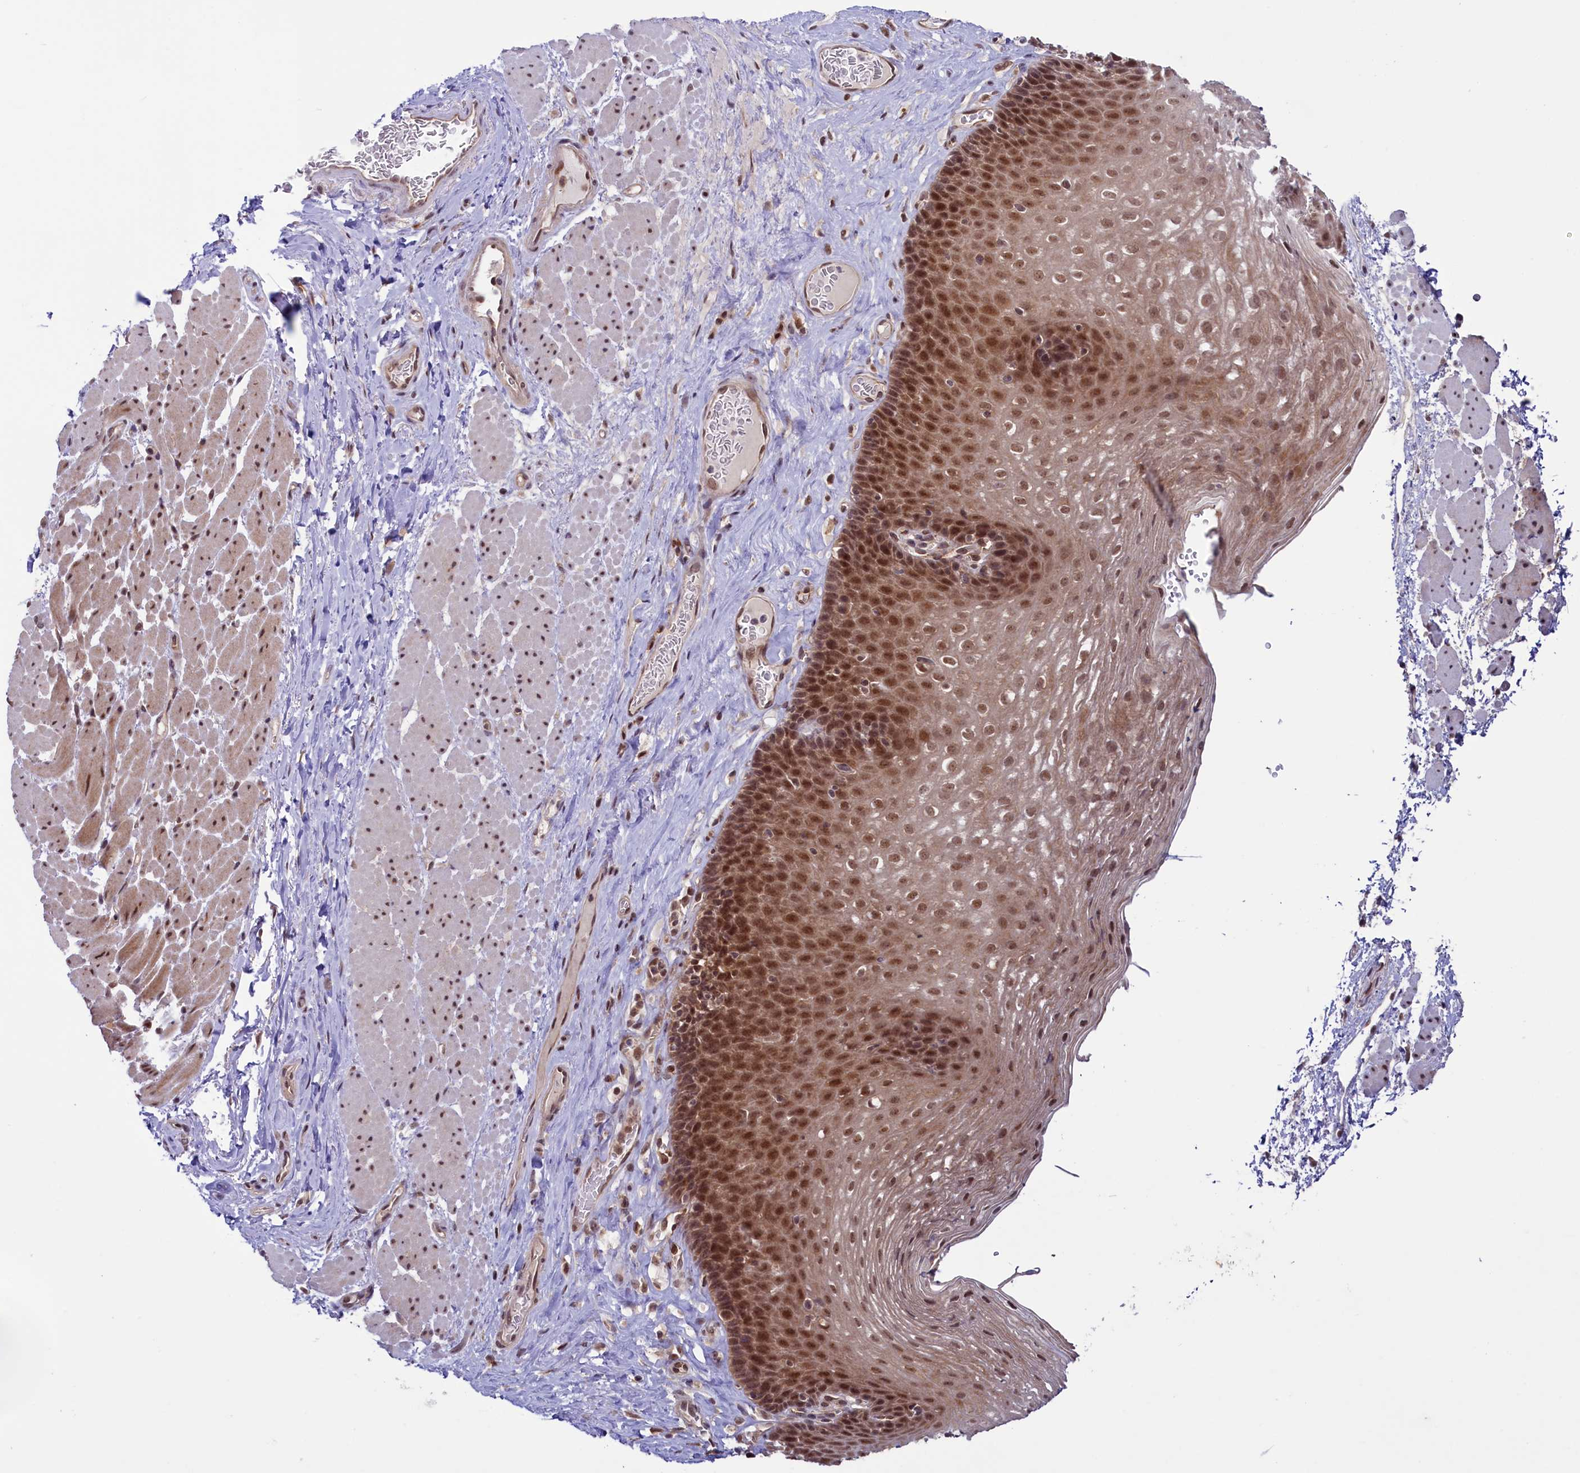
{"staining": {"intensity": "strong", "quantity": ">75%", "location": "nuclear"}, "tissue": "esophagus", "cell_type": "Squamous epithelial cells", "image_type": "normal", "snomed": [{"axis": "morphology", "description": "Normal tissue, NOS"}, {"axis": "topography", "description": "Esophagus"}], "caption": "An IHC micrograph of normal tissue is shown. Protein staining in brown labels strong nuclear positivity in esophagus within squamous epithelial cells. (Brightfield microscopy of DAB IHC at high magnification).", "gene": "SLC7A6OS", "patient": {"sex": "female", "age": 66}}